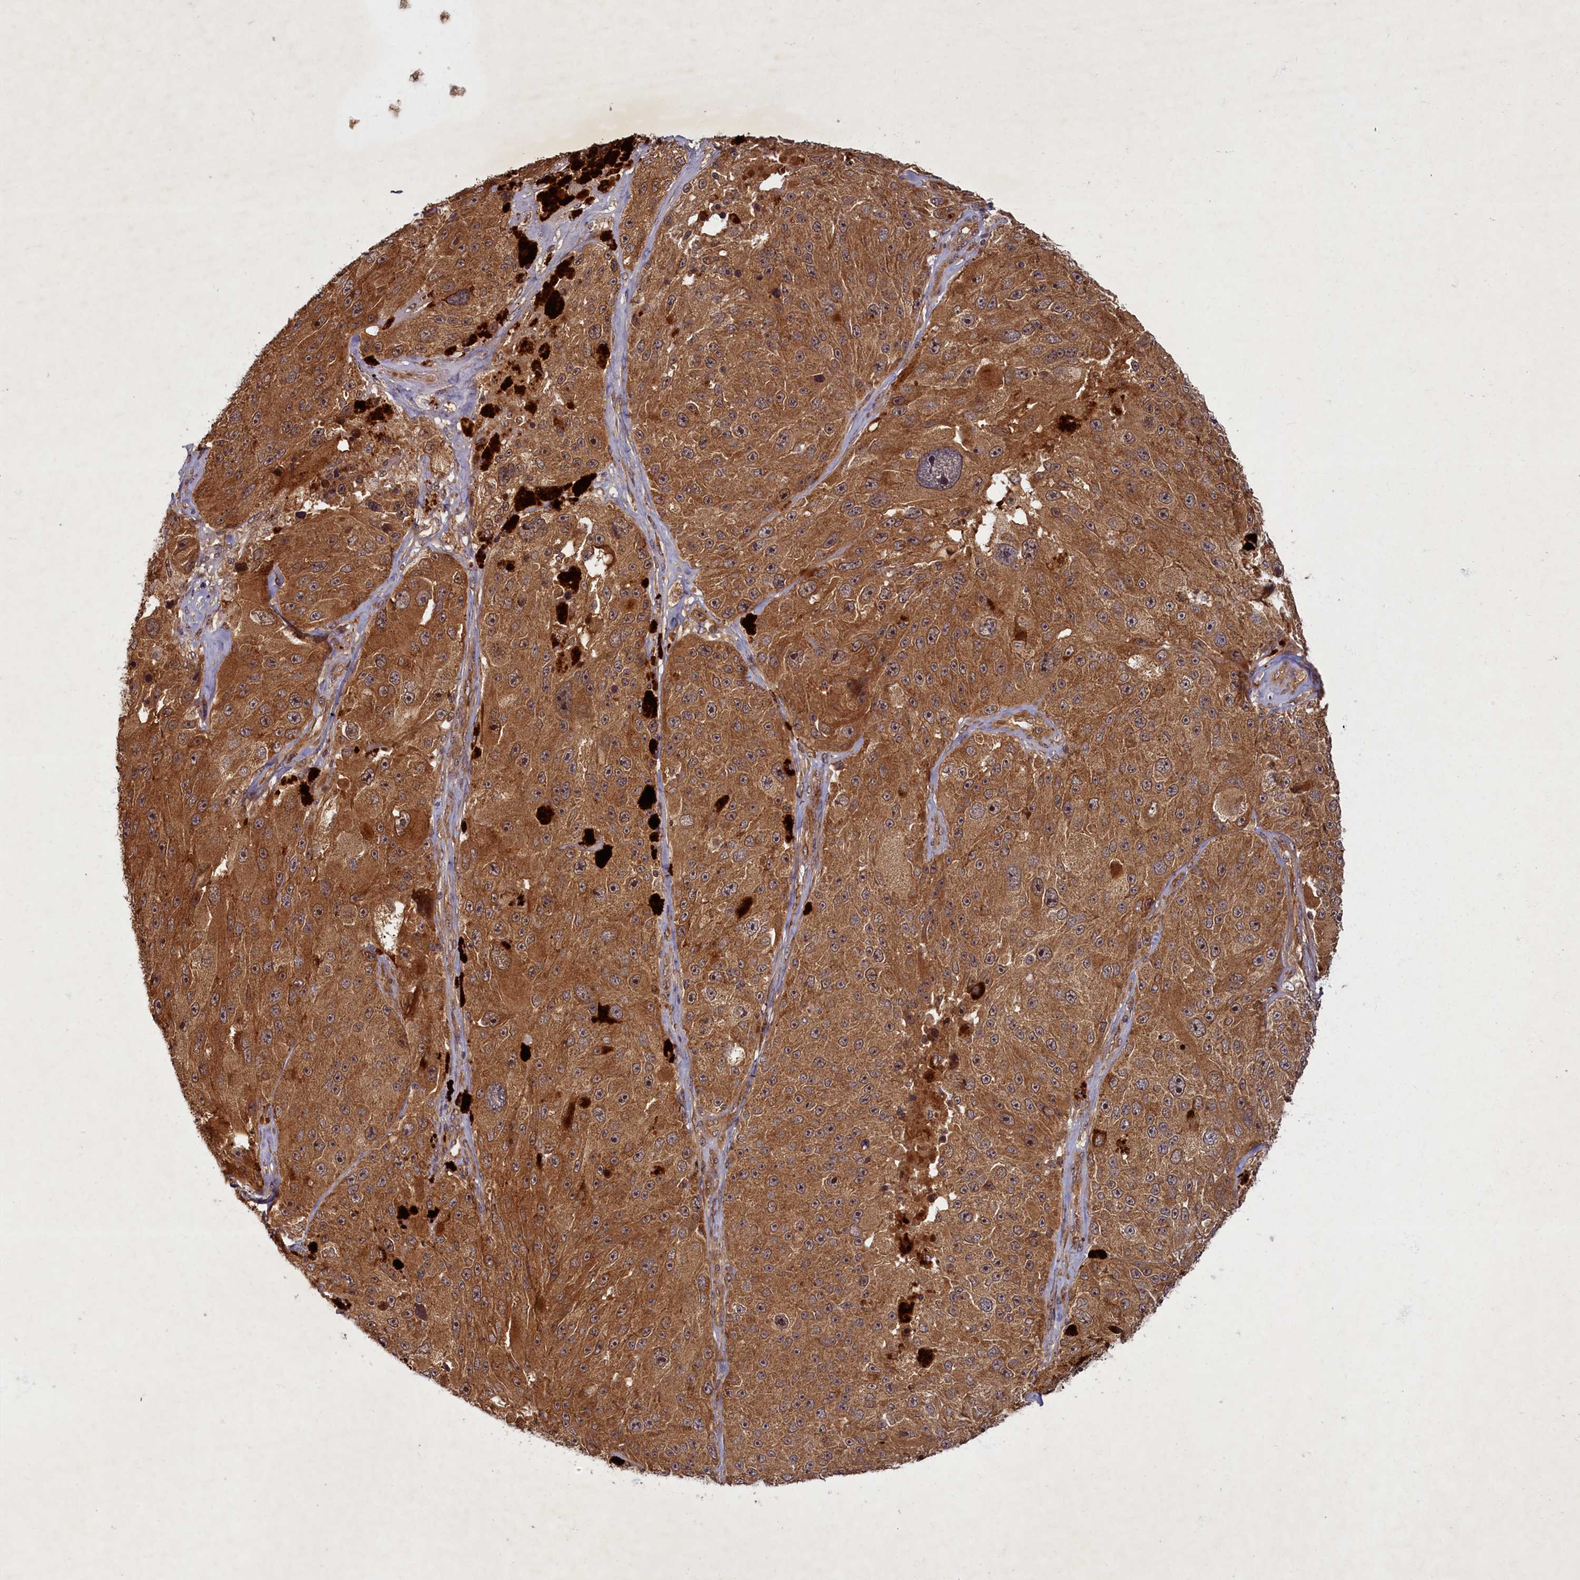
{"staining": {"intensity": "moderate", "quantity": ">75%", "location": "cytoplasmic/membranous"}, "tissue": "melanoma", "cell_type": "Tumor cells", "image_type": "cancer", "snomed": [{"axis": "morphology", "description": "Malignant melanoma, Metastatic site"}, {"axis": "topography", "description": "Lymph node"}], "caption": "Tumor cells show medium levels of moderate cytoplasmic/membranous staining in about >75% of cells in human malignant melanoma (metastatic site). (DAB = brown stain, brightfield microscopy at high magnification).", "gene": "BICD1", "patient": {"sex": "male", "age": 62}}